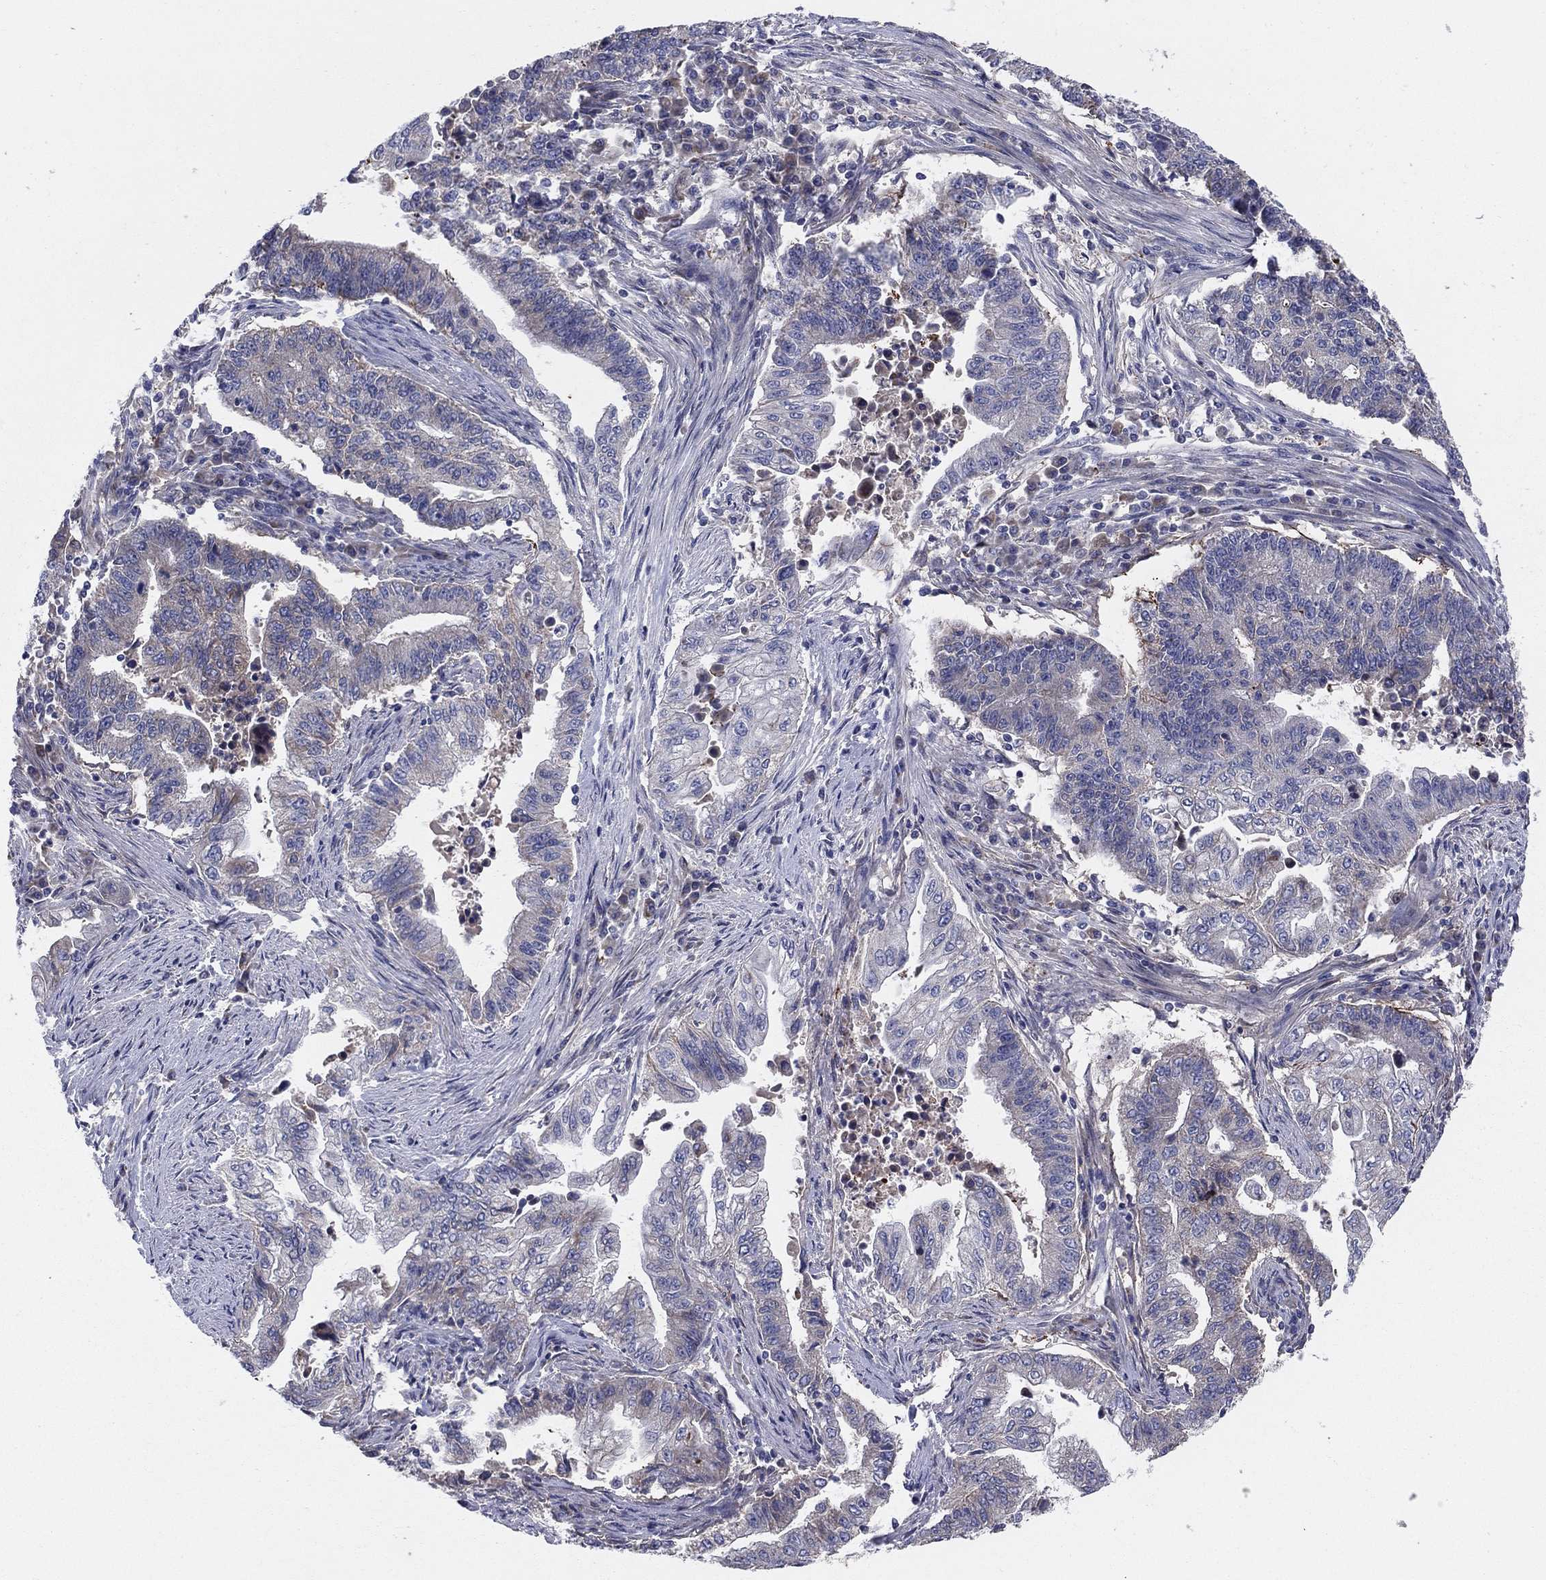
{"staining": {"intensity": "negative", "quantity": "none", "location": "none"}, "tissue": "endometrial cancer", "cell_type": "Tumor cells", "image_type": "cancer", "snomed": [{"axis": "morphology", "description": "Adenocarcinoma, NOS"}, {"axis": "topography", "description": "Uterus"}, {"axis": "topography", "description": "Endometrium"}], "caption": "Immunohistochemical staining of human adenocarcinoma (endometrial) reveals no significant positivity in tumor cells.", "gene": "EMP2", "patient": {"sex": "female", "age": 54}}